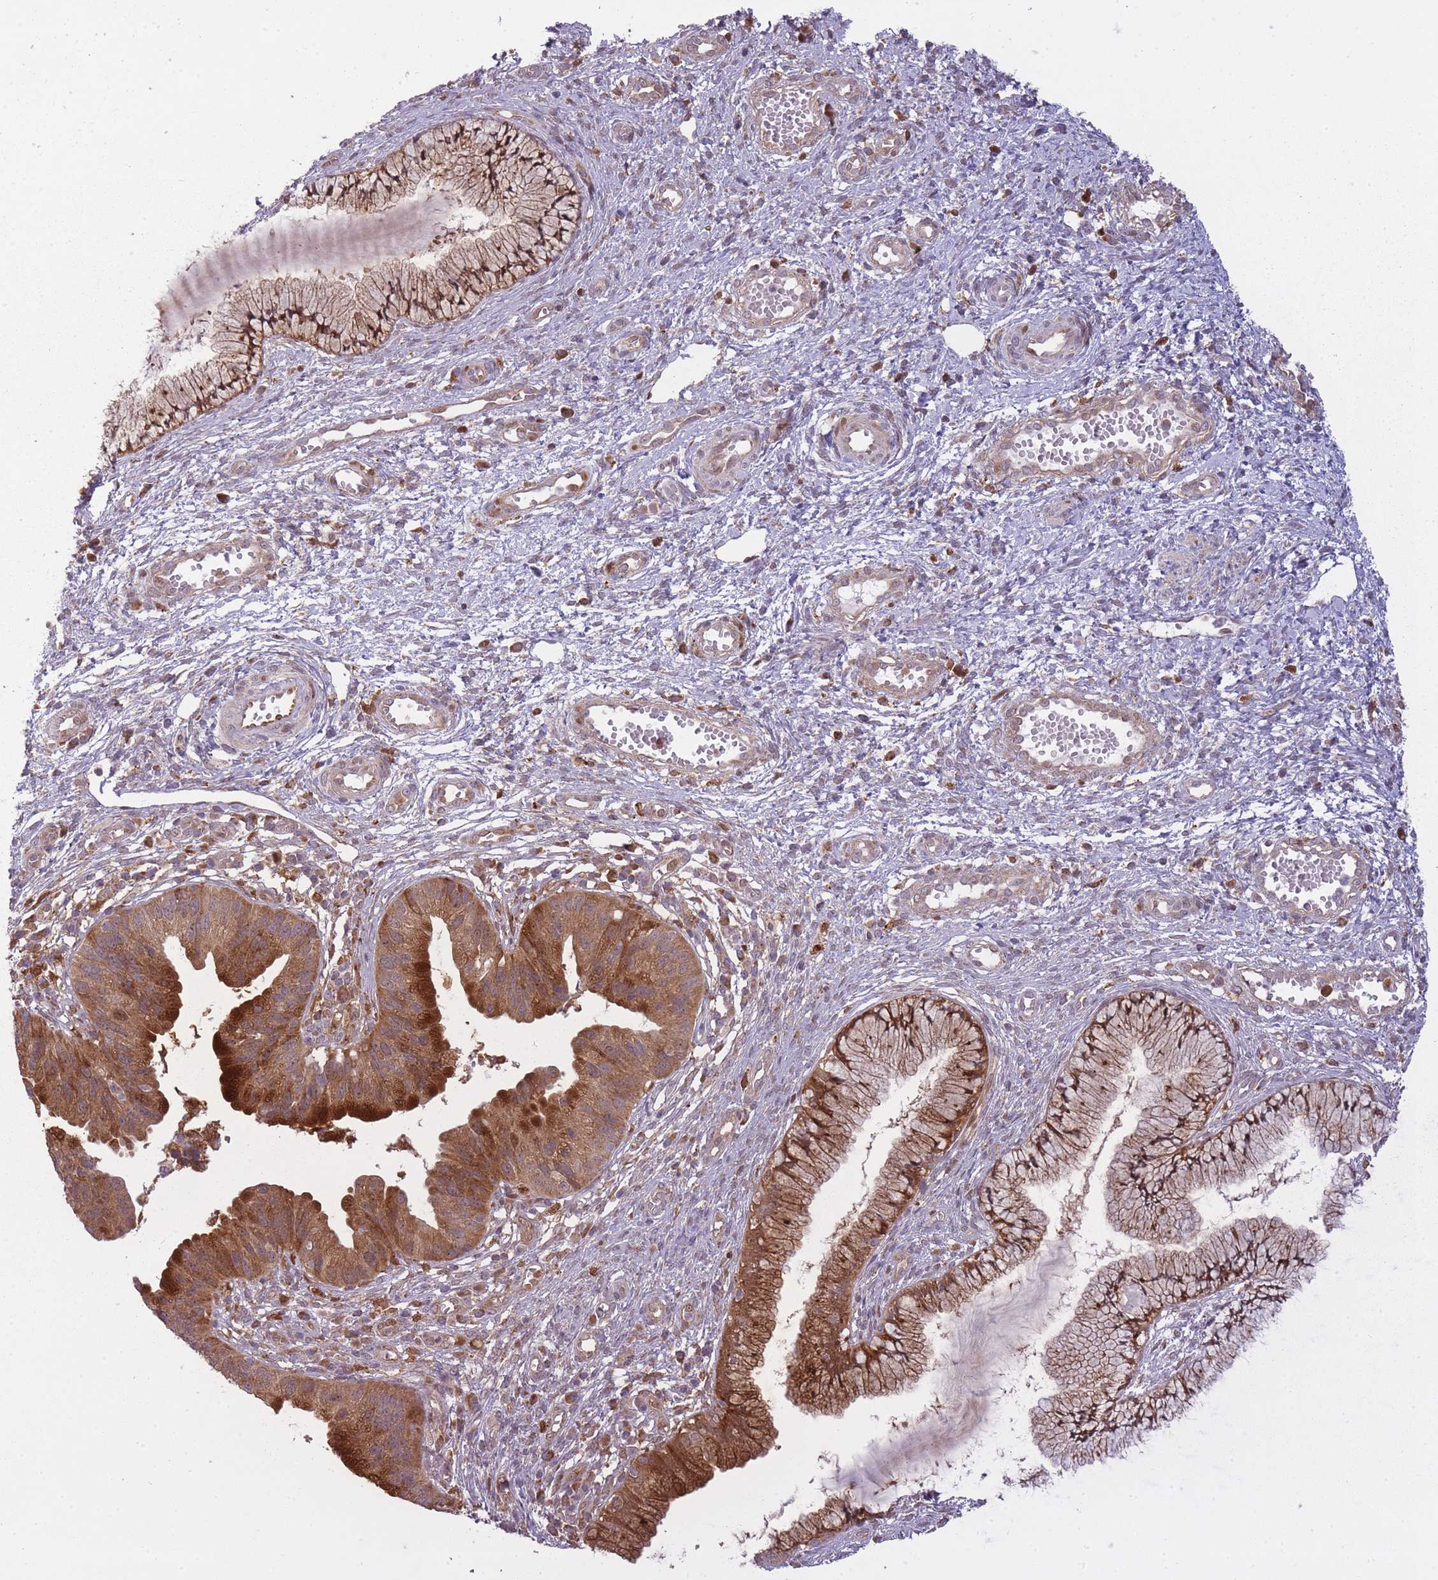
{"staining": {"intensity": "strong", "quantity": ">75%", "location": "cytoplasmic/membranous"}, "tissue": "cervical cancer", "cell_type": "Tumor cells", "image_type": "cancer", "snomed": [{"axis": "morphology", "description": "Adenocarcinoma, NOS"}, {"axis": "topography", "description": "Cervix"}], "caption": "Immunohistochemistry of human cervical cancer (adenocarcinoma) demonstrates high levels of strong cytoplasmic/membranous positivity in about >75% of tumor cells.", "gene": "LGALS9", "patient": {"sex": "female", "age": 34}}